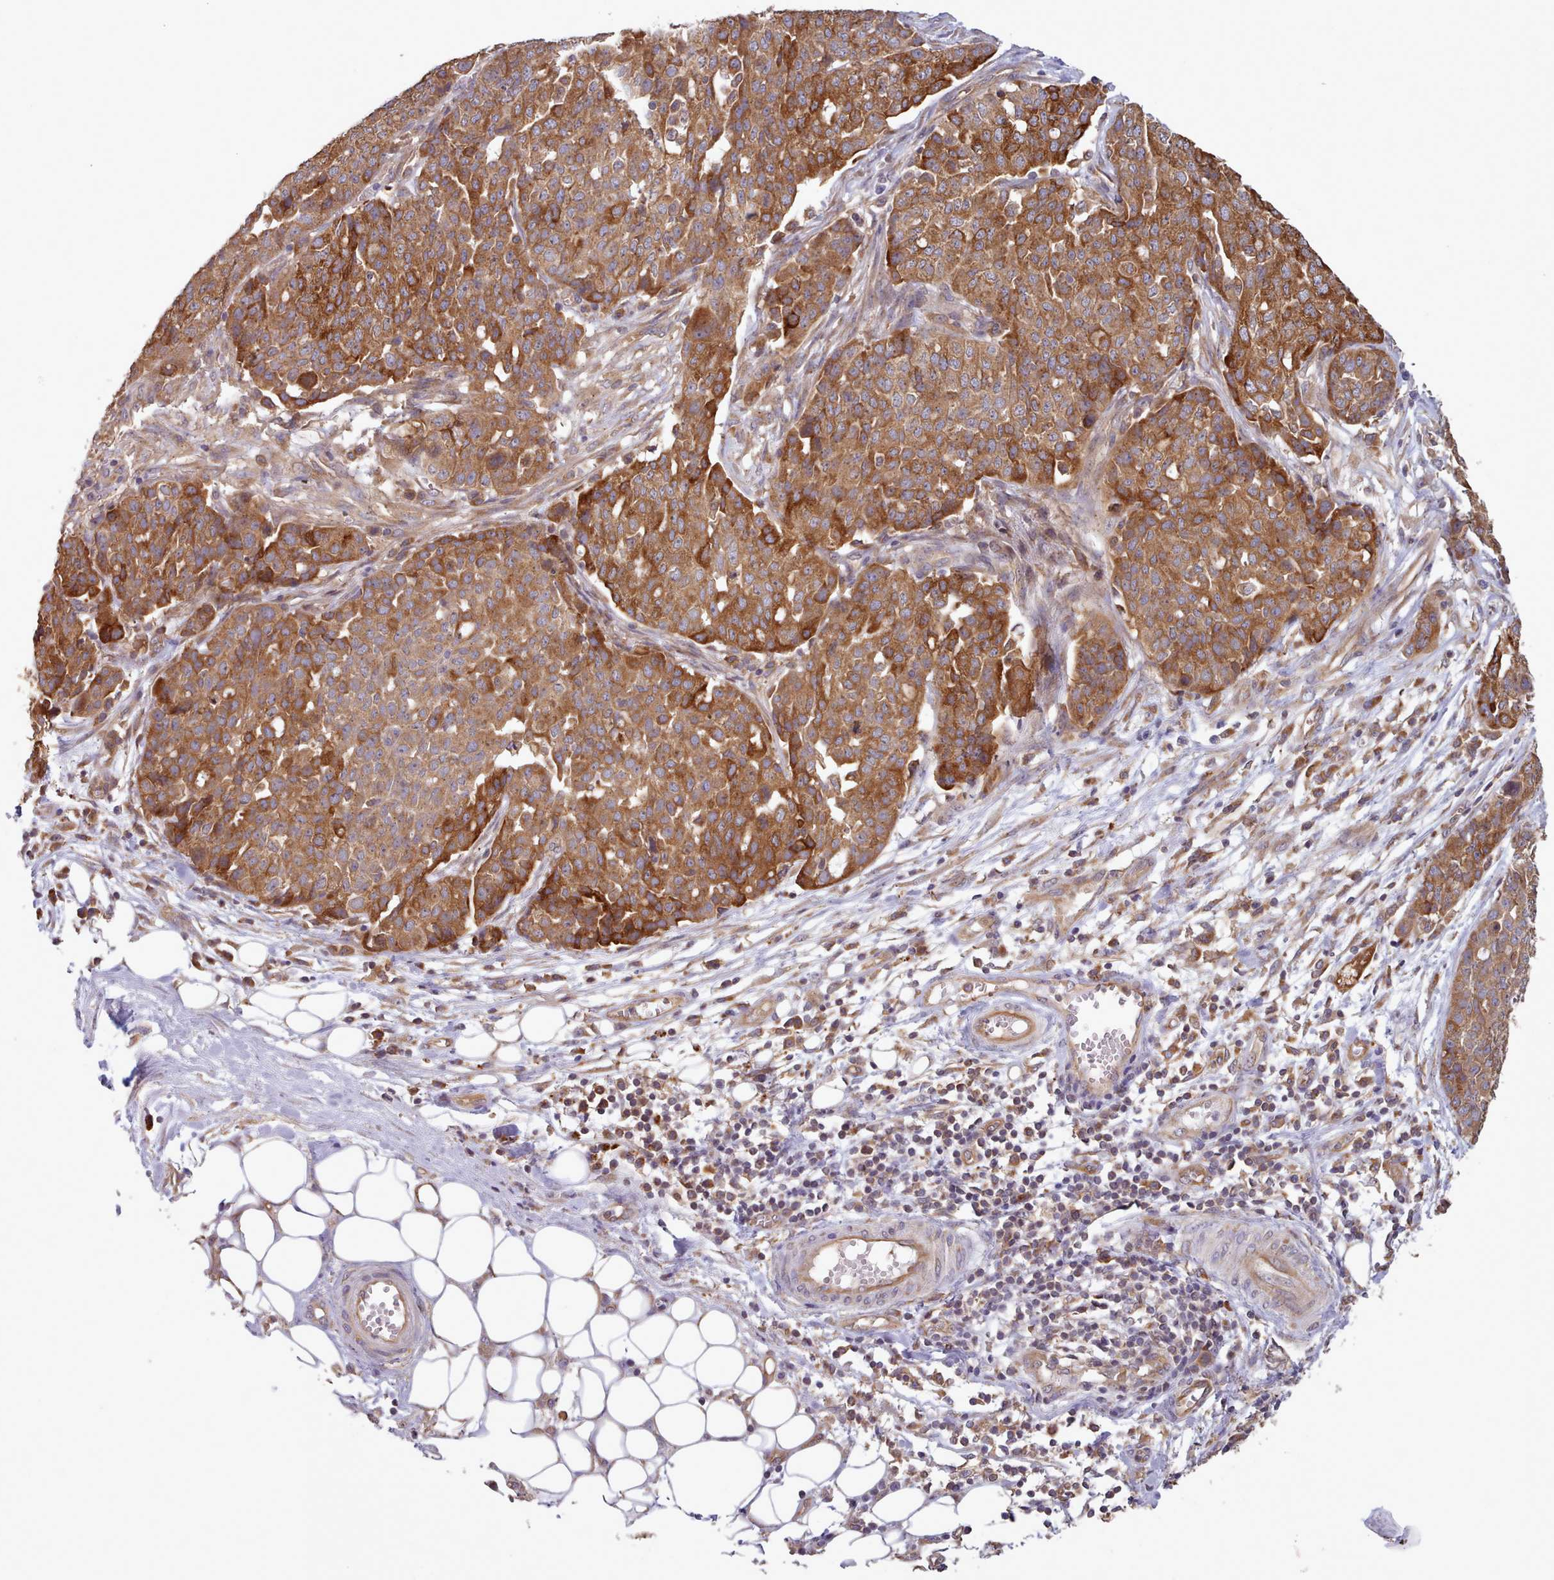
{"staining": {"intensity": "strong", "quantity": ">75%", "location": "cytoplasmic/membranous"}, "tissue": "ovarian cancer", "cell_type": "Tumor cells", "image_type": "cancer", "snomed": [{"axis": "morphology", "description": "Cystadenocarcinoma, serous, NOS"}, {"axis": "topography", "description": "Soft tissue"}, {"axis": "topography", "description": "Ovary"}], "caption": "An immunohistochemistry (IHC) histopathology image of tumor tissue is shown. Protein staining in brown highlights strong cytoplasmic/membranous positivity in serous cystadenocarcinoma (ovarian) within tumor cells.", "gene": "CRYBG1", "patient": {"sex": "female", "age": 57}}